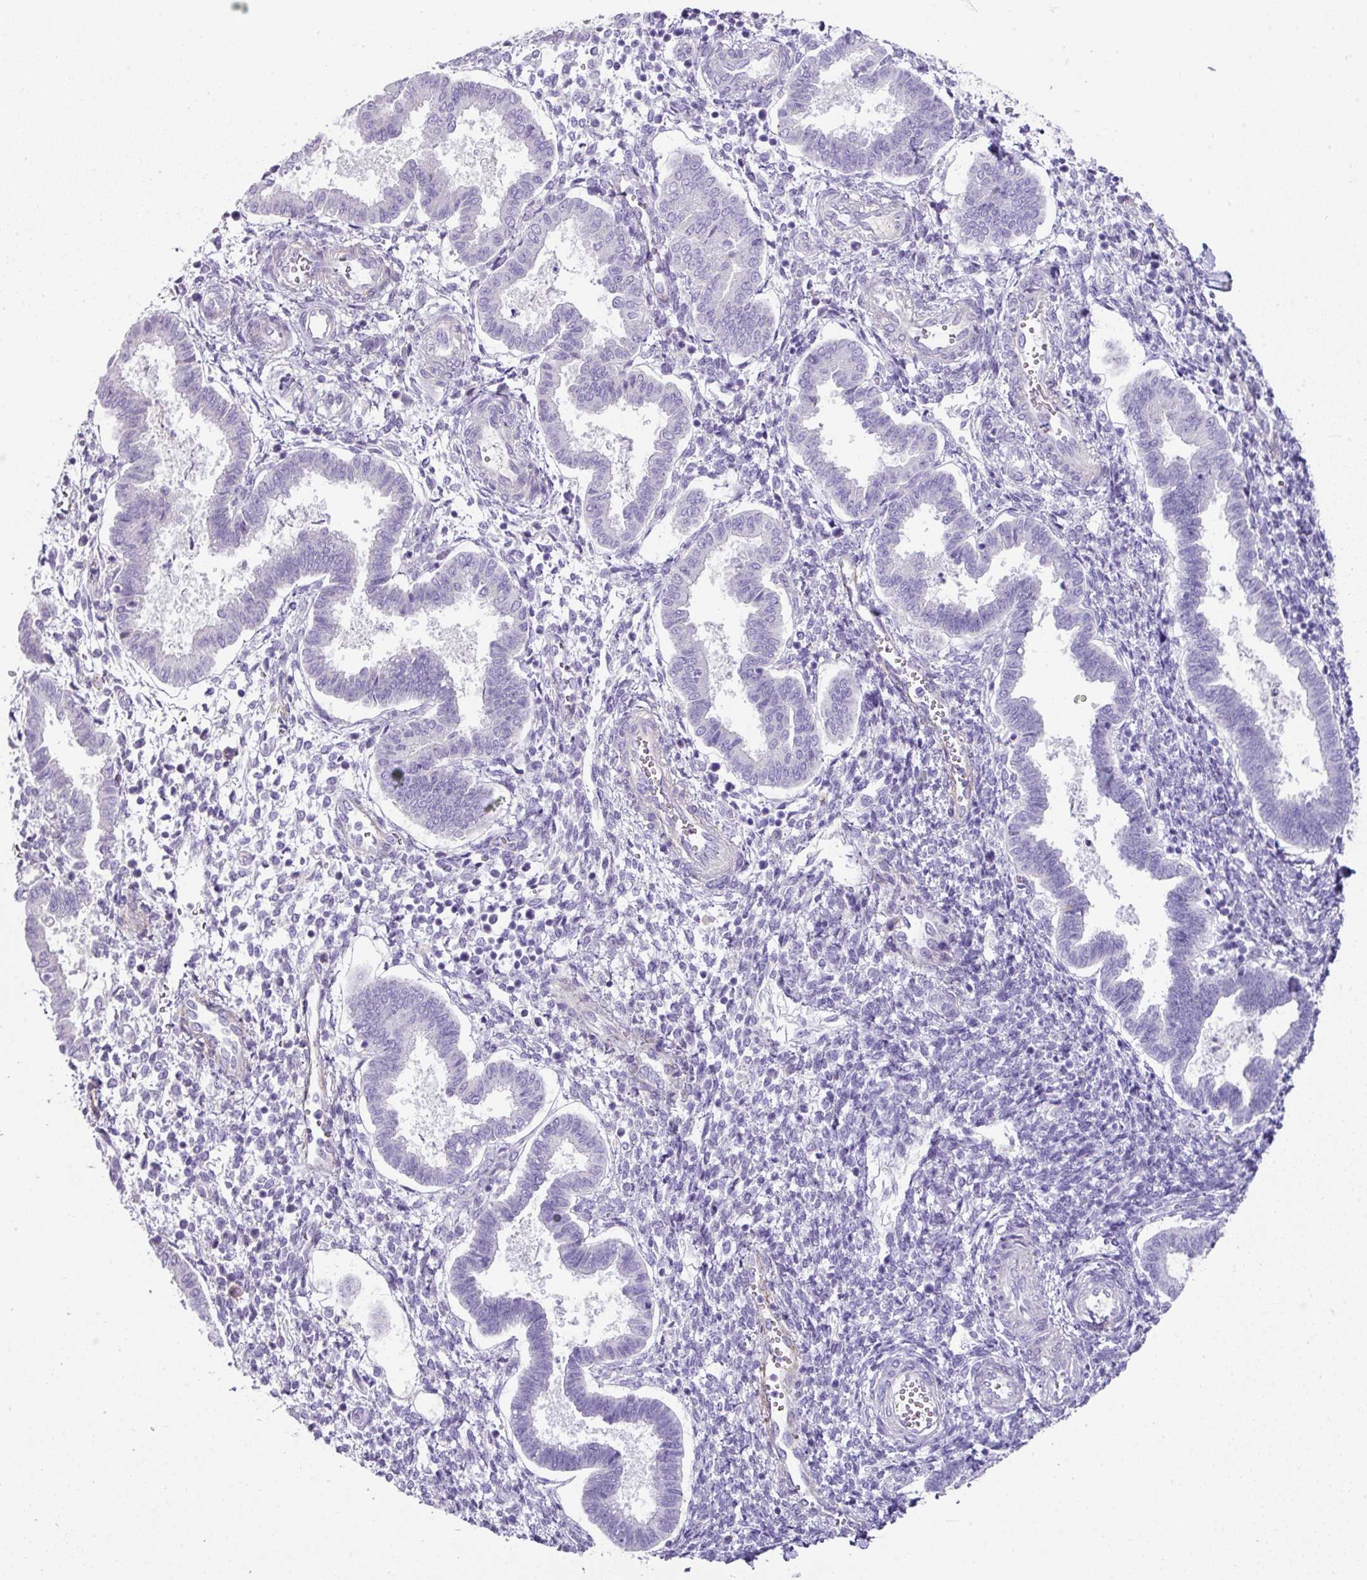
{"staining": {"intensity": "negative", "quantity": "none", "location": "none"}, "tissue": "endometrium", "cell_type": "Cells in endometrial stroma", "image_type": "normal", "snomed": [{"axis": "morphology", "description": "Normal tissue, NOS"}, {"axis": "topography", "description": "Endometrium"}], "caption": "Immunohistochemistry (IHC) of unremarkable endometrium demonstrates no expression in cells in endometrial stroma. (Brightfield microscopy of DAB immunohistochemistry at high magnification).", "gene": "OR52N1", "patient": {"sex": "female", "age": 24}}